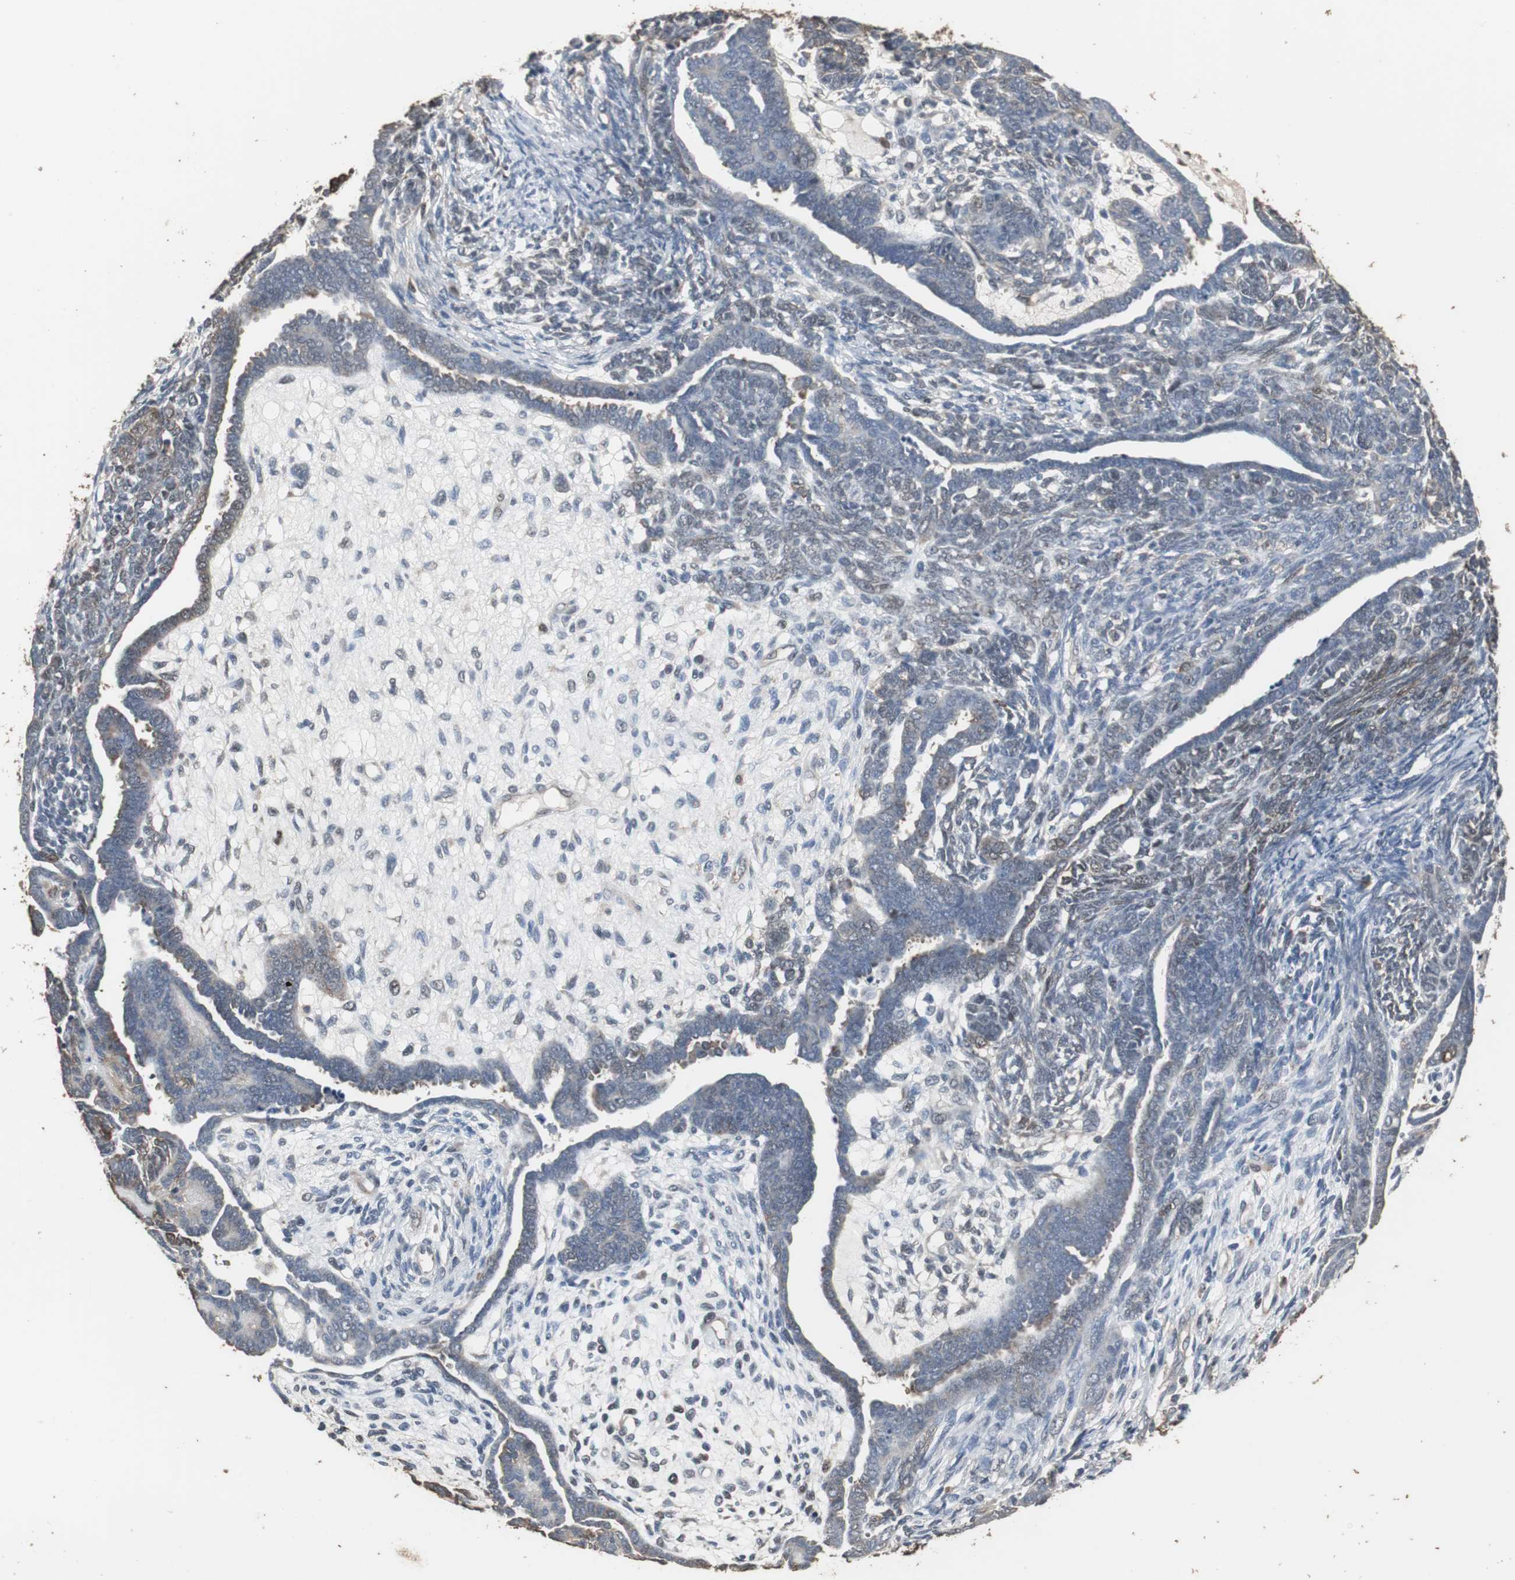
{"staining": {"intensity": "strong", "quantity": "<25%", "location": "cytoplasmic/membranous"}, "tissue": "endometrial cancer", "cell_type": "Tumor cells", "image_type": "cancer", "snomed": [{"axis": "morphology", "description": "Neoplasm, malignant, NOS"}, {"axis": "topography", "description": "Endometrium"}], "caption": "A brown stain shows strong cytoplasmic/membranous positivity of a protein in human endometrial malignant neoplasm tumor cells.", "gene": "HPRT1", "patient": {"sex": "female", "age": 74}}